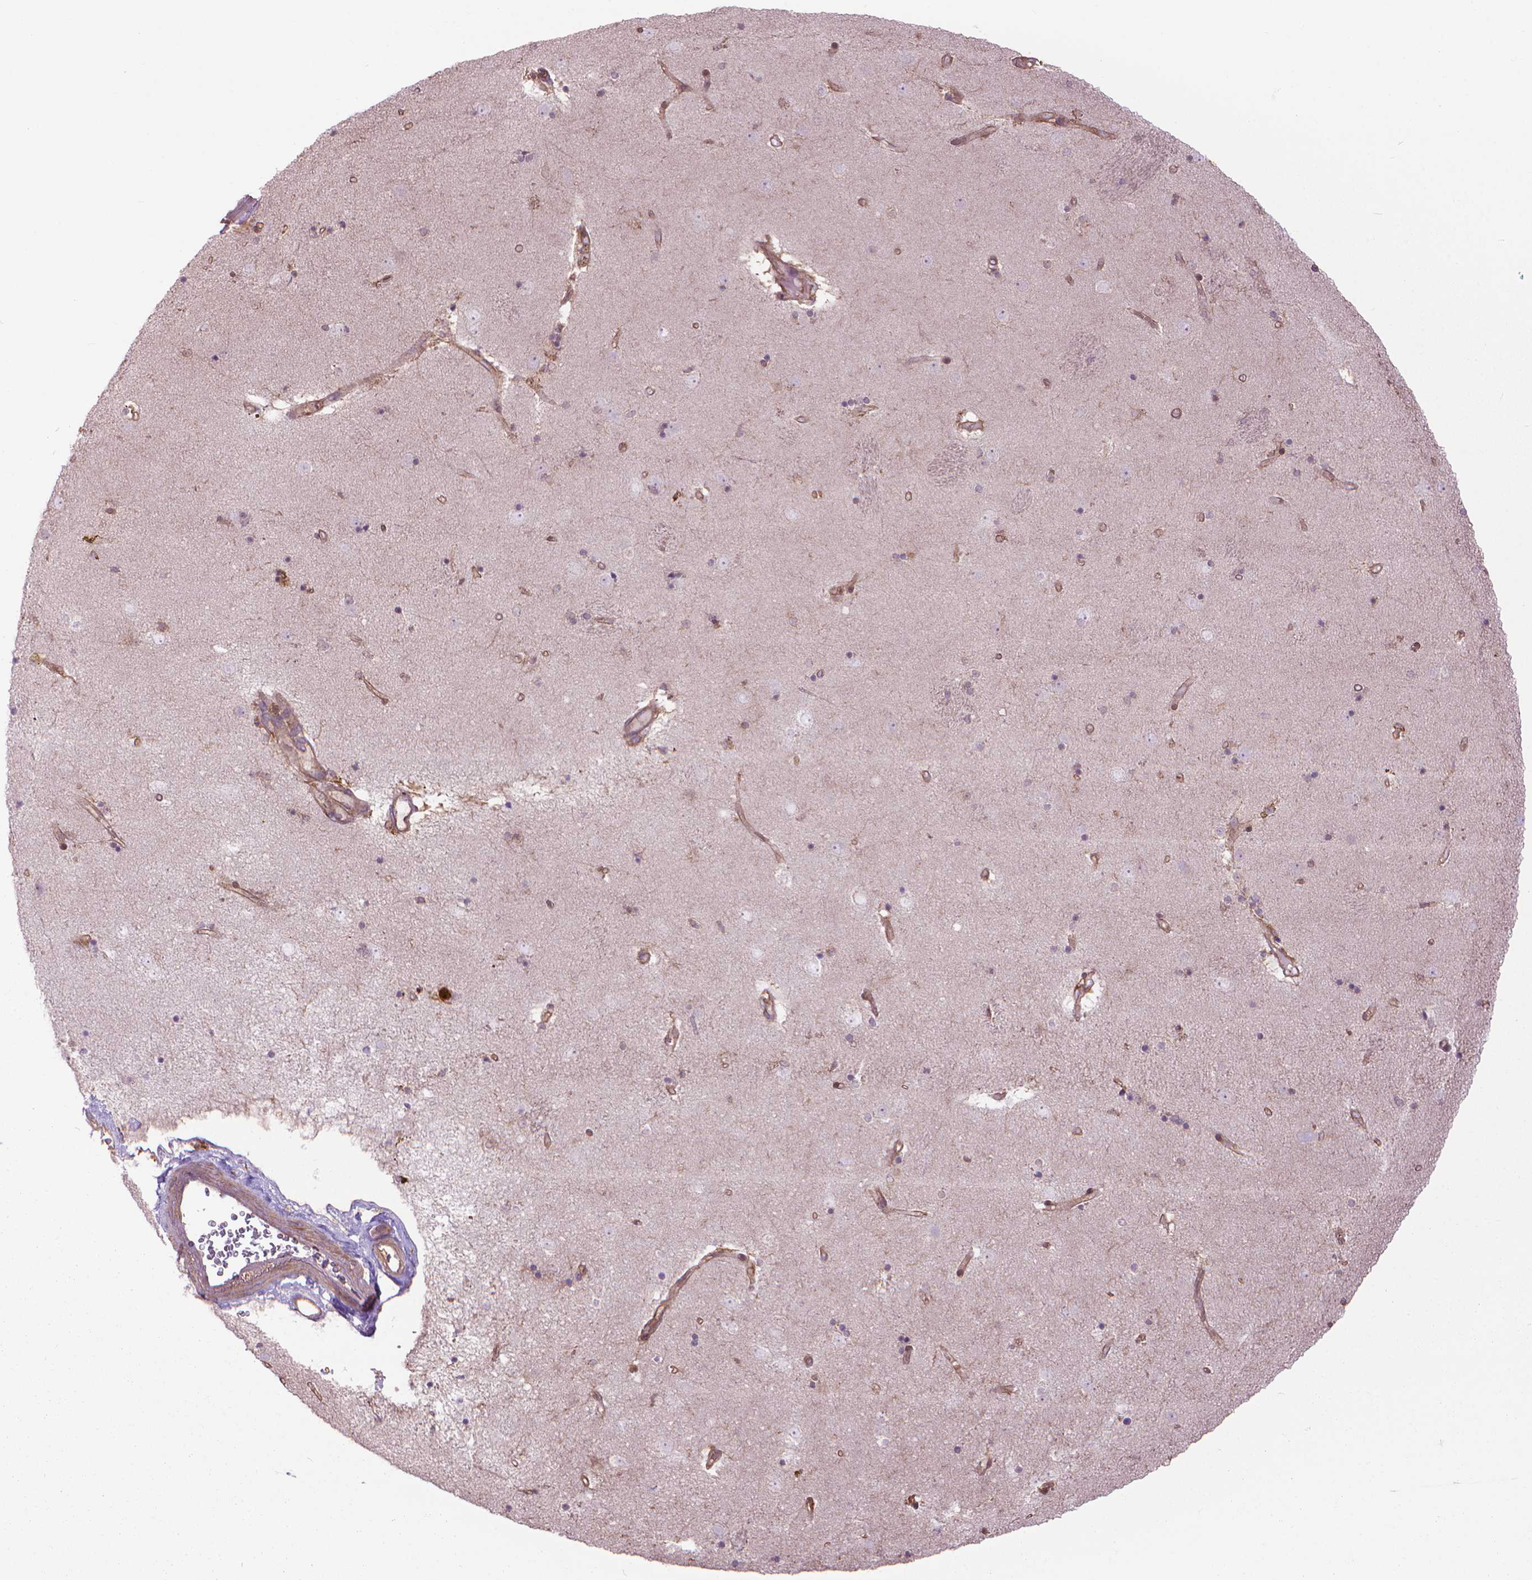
{"staining": {"intensity": "negative", "quantity": "none", "location": "none"}, "tissue": "caudate", "cell_type": "Glial cells", "image_type": "normal", "snomed": [{"axis": "morphology", "description": "Normal tissue, NOS"}, {"axis": "topography", "description": "Lateral ventricle wall"}], "caption": "This is an immunohistochemistry (IHC) image of benign human caudate. There is no expression in glial cells.", "gene": "CORO1B", "patient": {"sex": "female", "age": 71}}